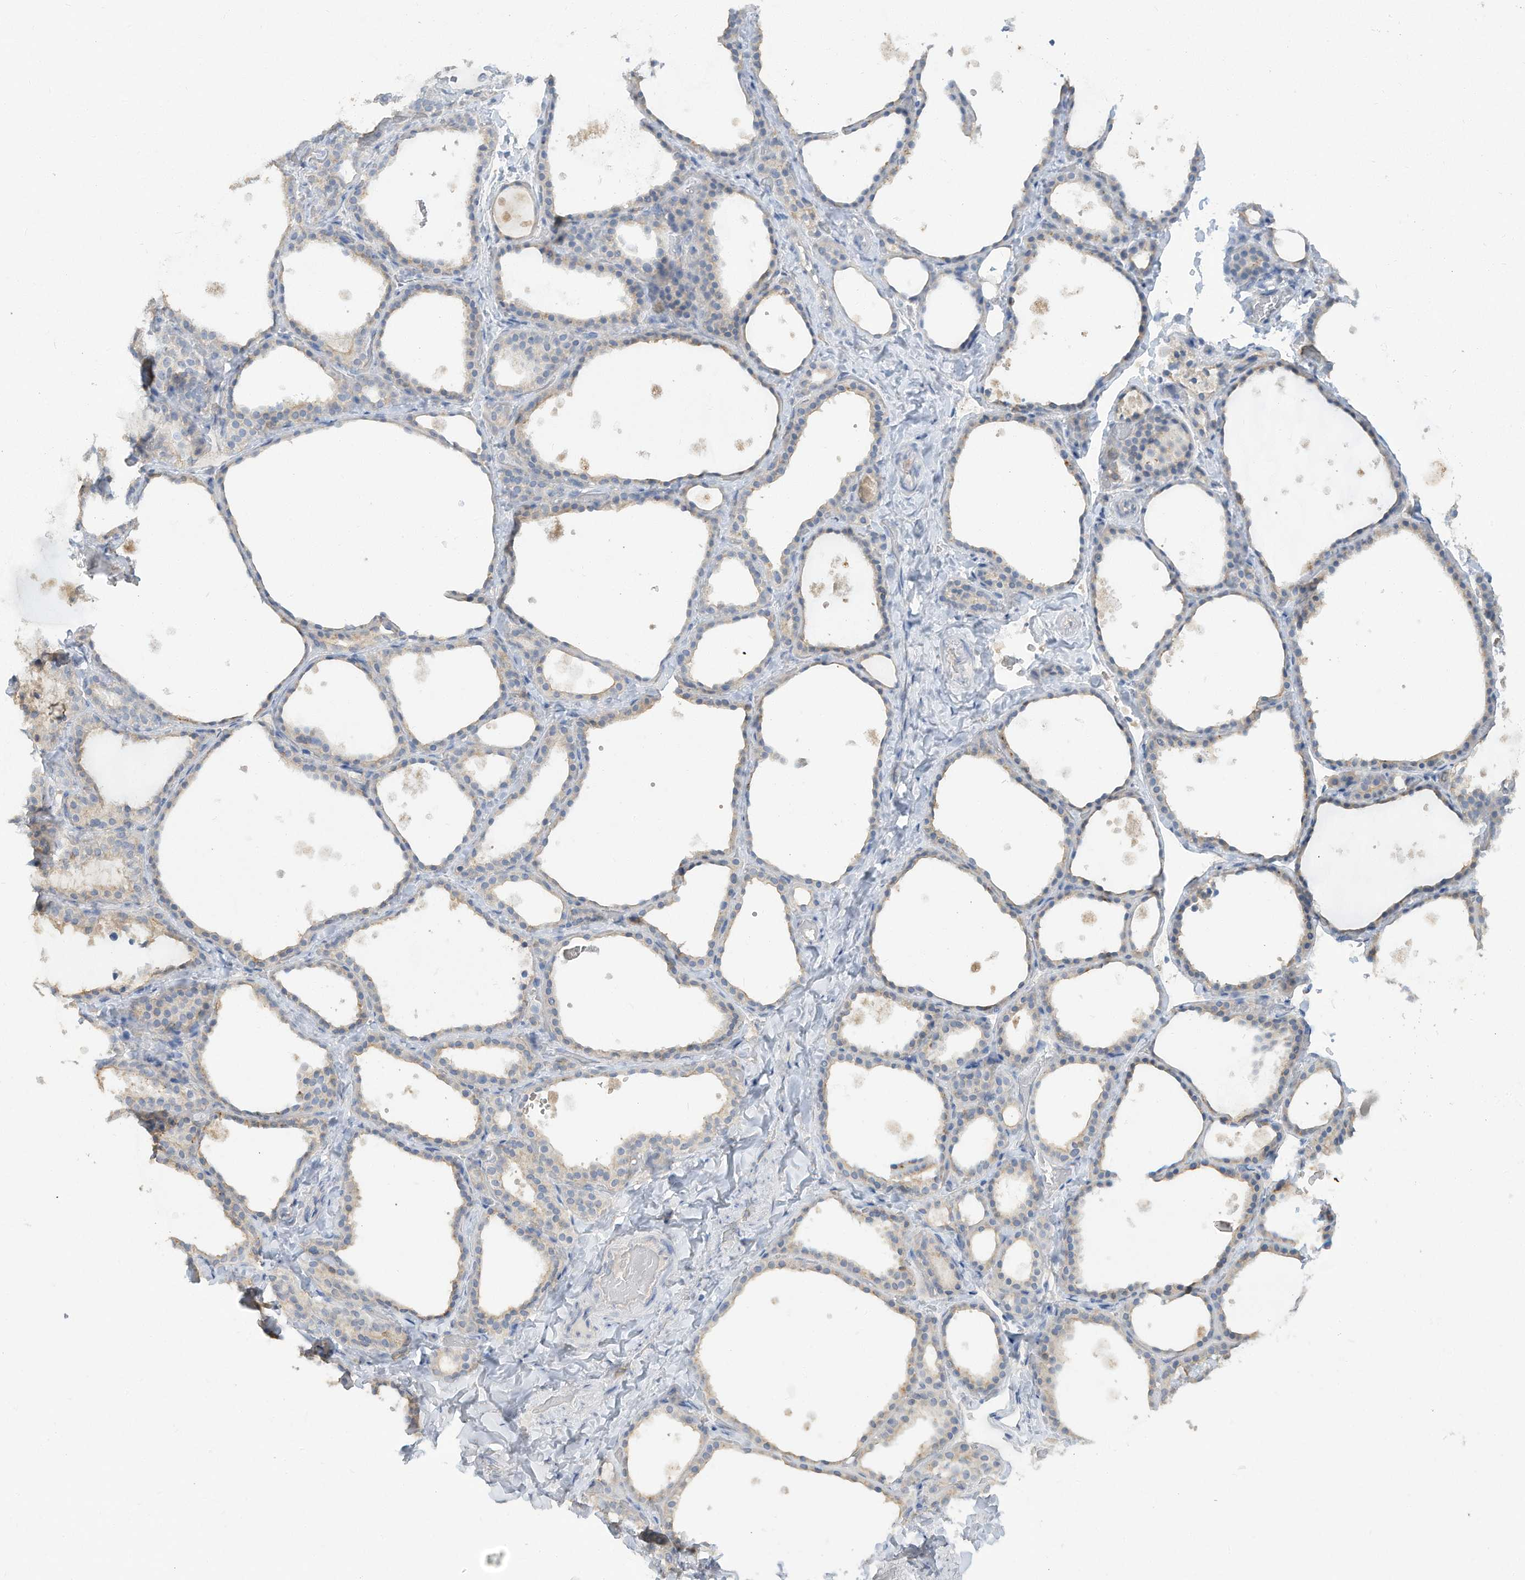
{"staining": {"intensity": "weak", "quantity": "25%-75%", "location": "cytoplasmic/membranous"}, "tissue": "thyroid gland", "cell_type": "Glandular cells", "image_type": "normal", "snomed": [{"axis": "morphology", "description": "Normal tissue, NOS"}, {"axis": "topography", "description": "Thyroid gland"}], "caption": "Immunohistochemical staining of unremarkable thyroid gland displays 25%-75% levels of weak cytoplasmic/membranous protein staining in approximately 25%-75% of glandular cells.", "gene": "HAS3", "patient": {"sex": "female", "age": 44}}